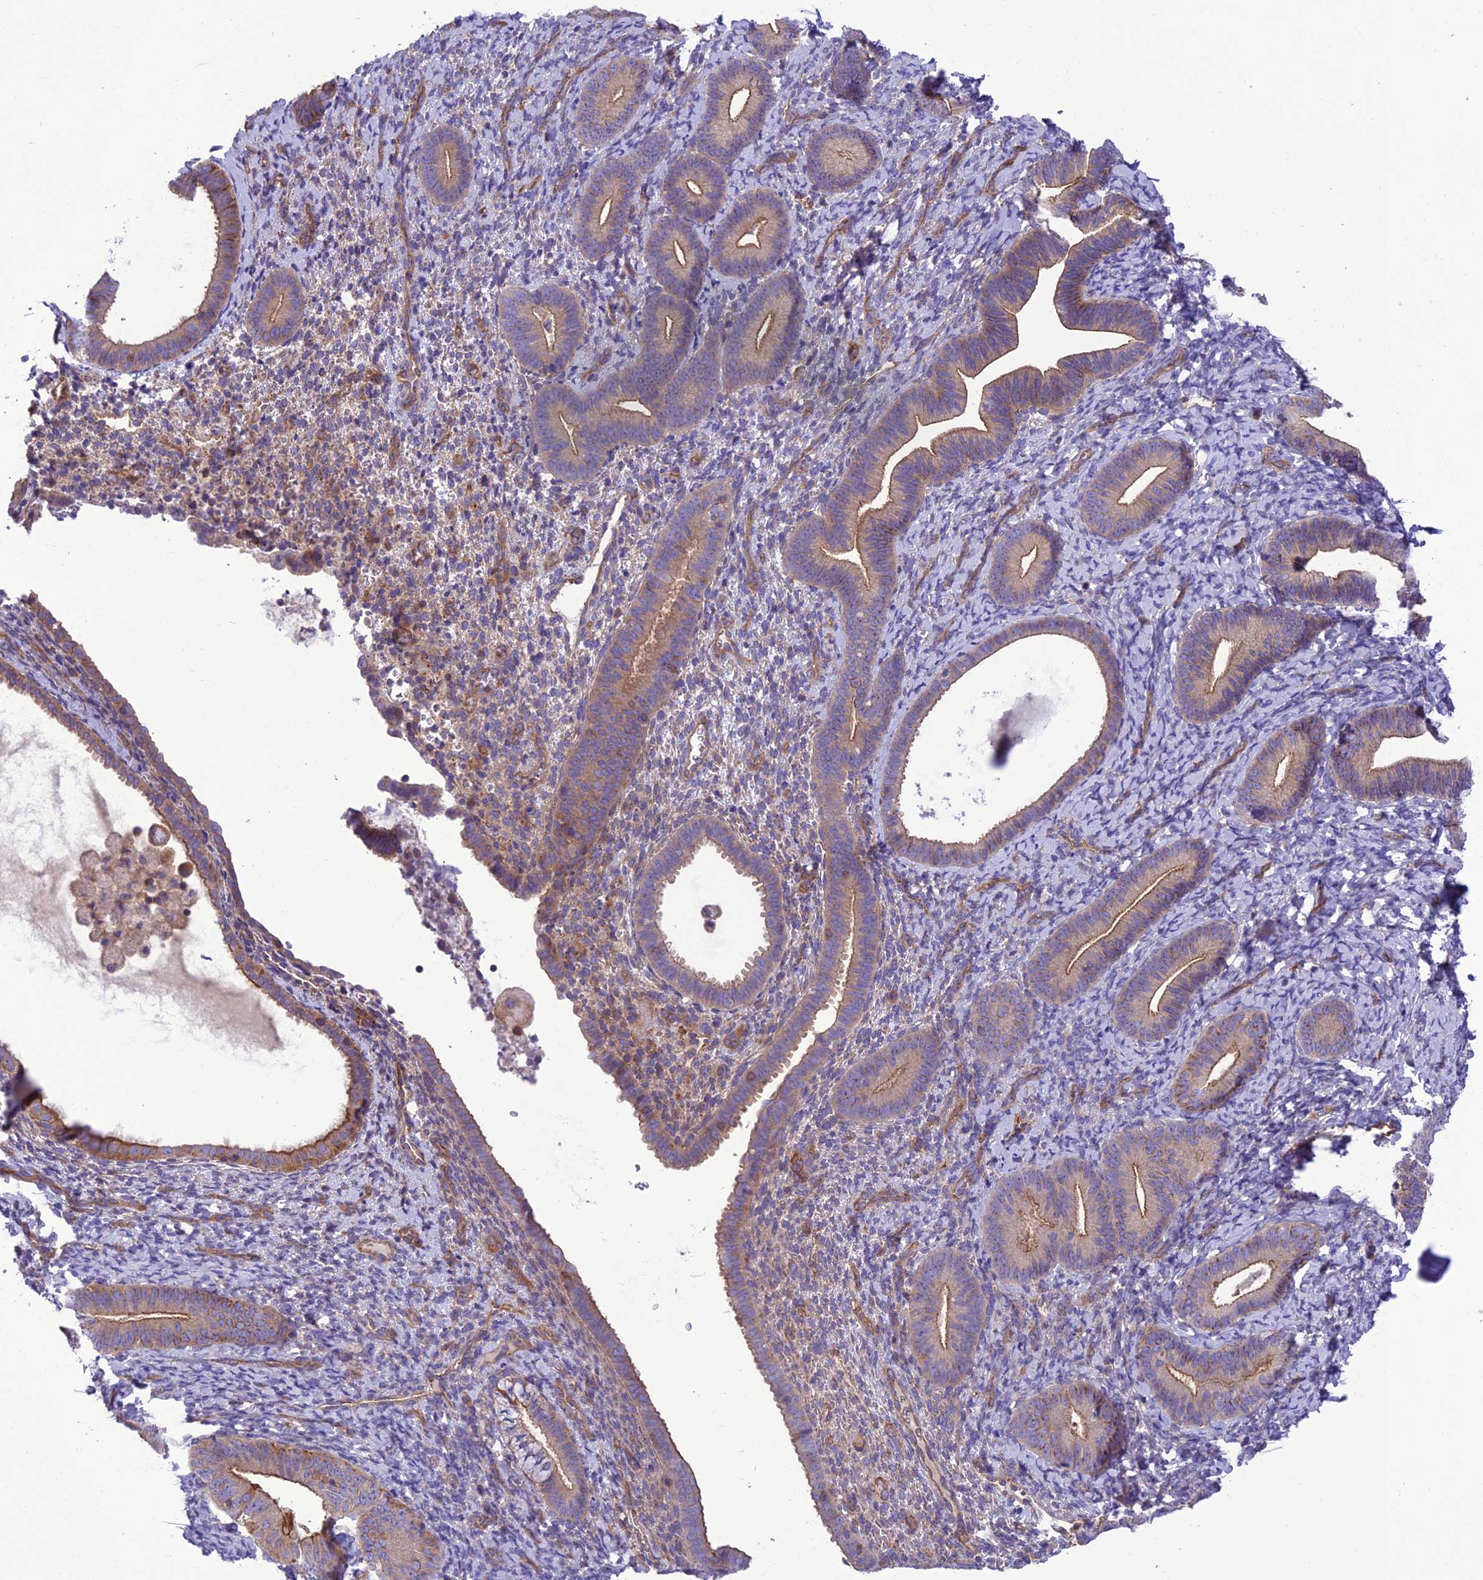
{"staining": {"intensity": "weak", "quantity": "<25%", "location": "cytoplasmic/membranous"}, "tissue": "endometrium", "cell_type": "Cells in endometrial stroma", "image_type": "normal", "snomed": [{"axis": "morphology", "description": "Normal tissue, NOS"}, {"axis": "topography", "description": "Endometrium"}], "caption": "IHC of unremarkable endometrium shows no positivity in cells in endometrial stroma.", "gene": "PPFIA3", "patient": {"sex": "female", "age": 65}}